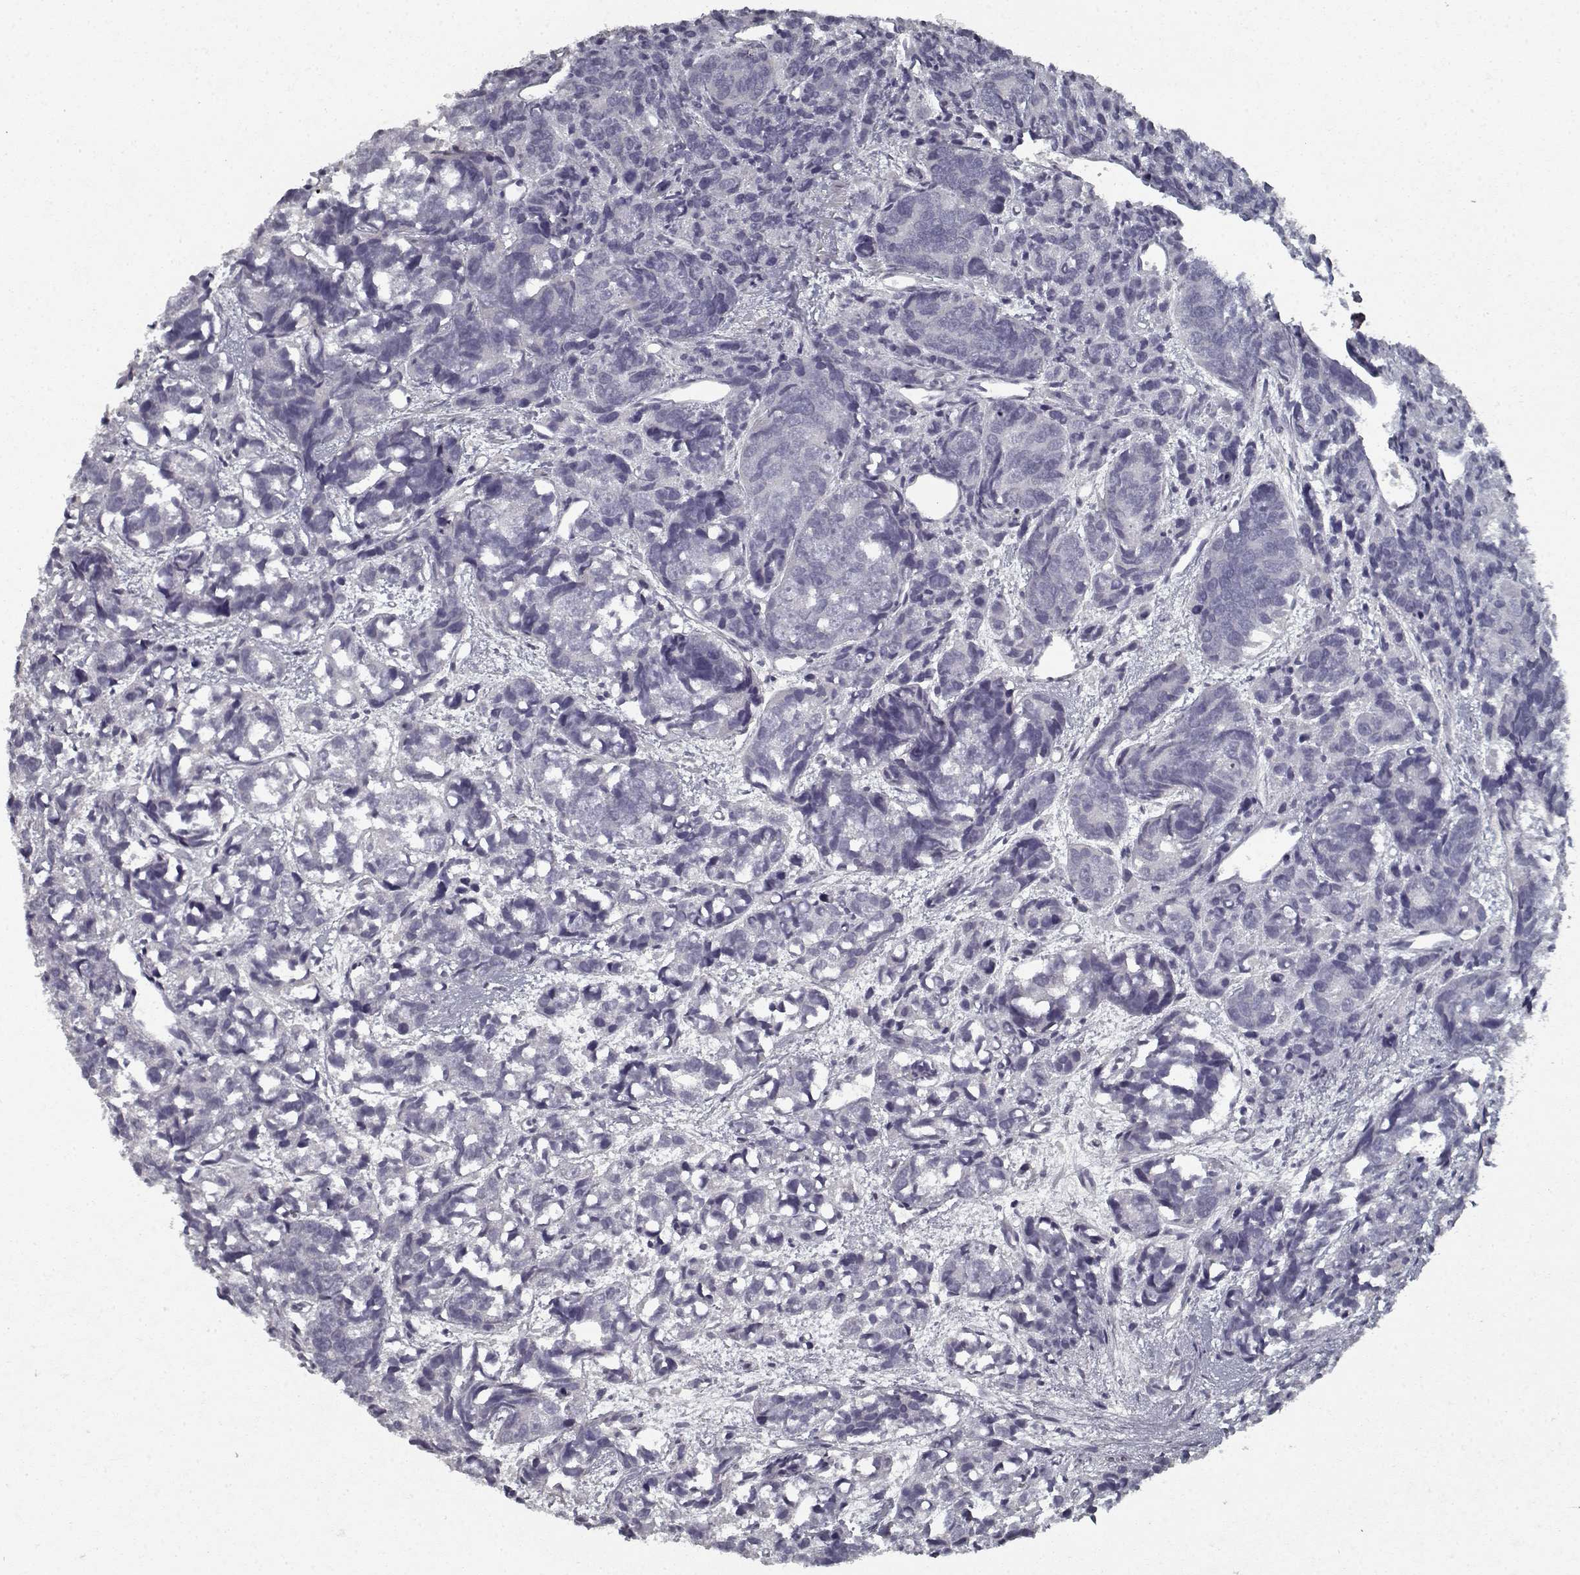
{"staining": {"intensity": "negative", "quantity": "none", "location": "none"}, "tissue": "prostate cancer", "cell_type": "Tumor cells", "image_type": "cancer", "snomed": [{"axis": "morphology", "description": "Adenocarcinoma, High grade"}, {"axis": "topography", "description": "Prostate"}], "caption": "IHC photomicrograph of human prostate cancer (adenocarcinoma (high-grade)) stained for a protein (brown), which demonstrates no staining in tumor cells.", "gene": "GAD2", "patient": {"sex": "male", "age": 77}}